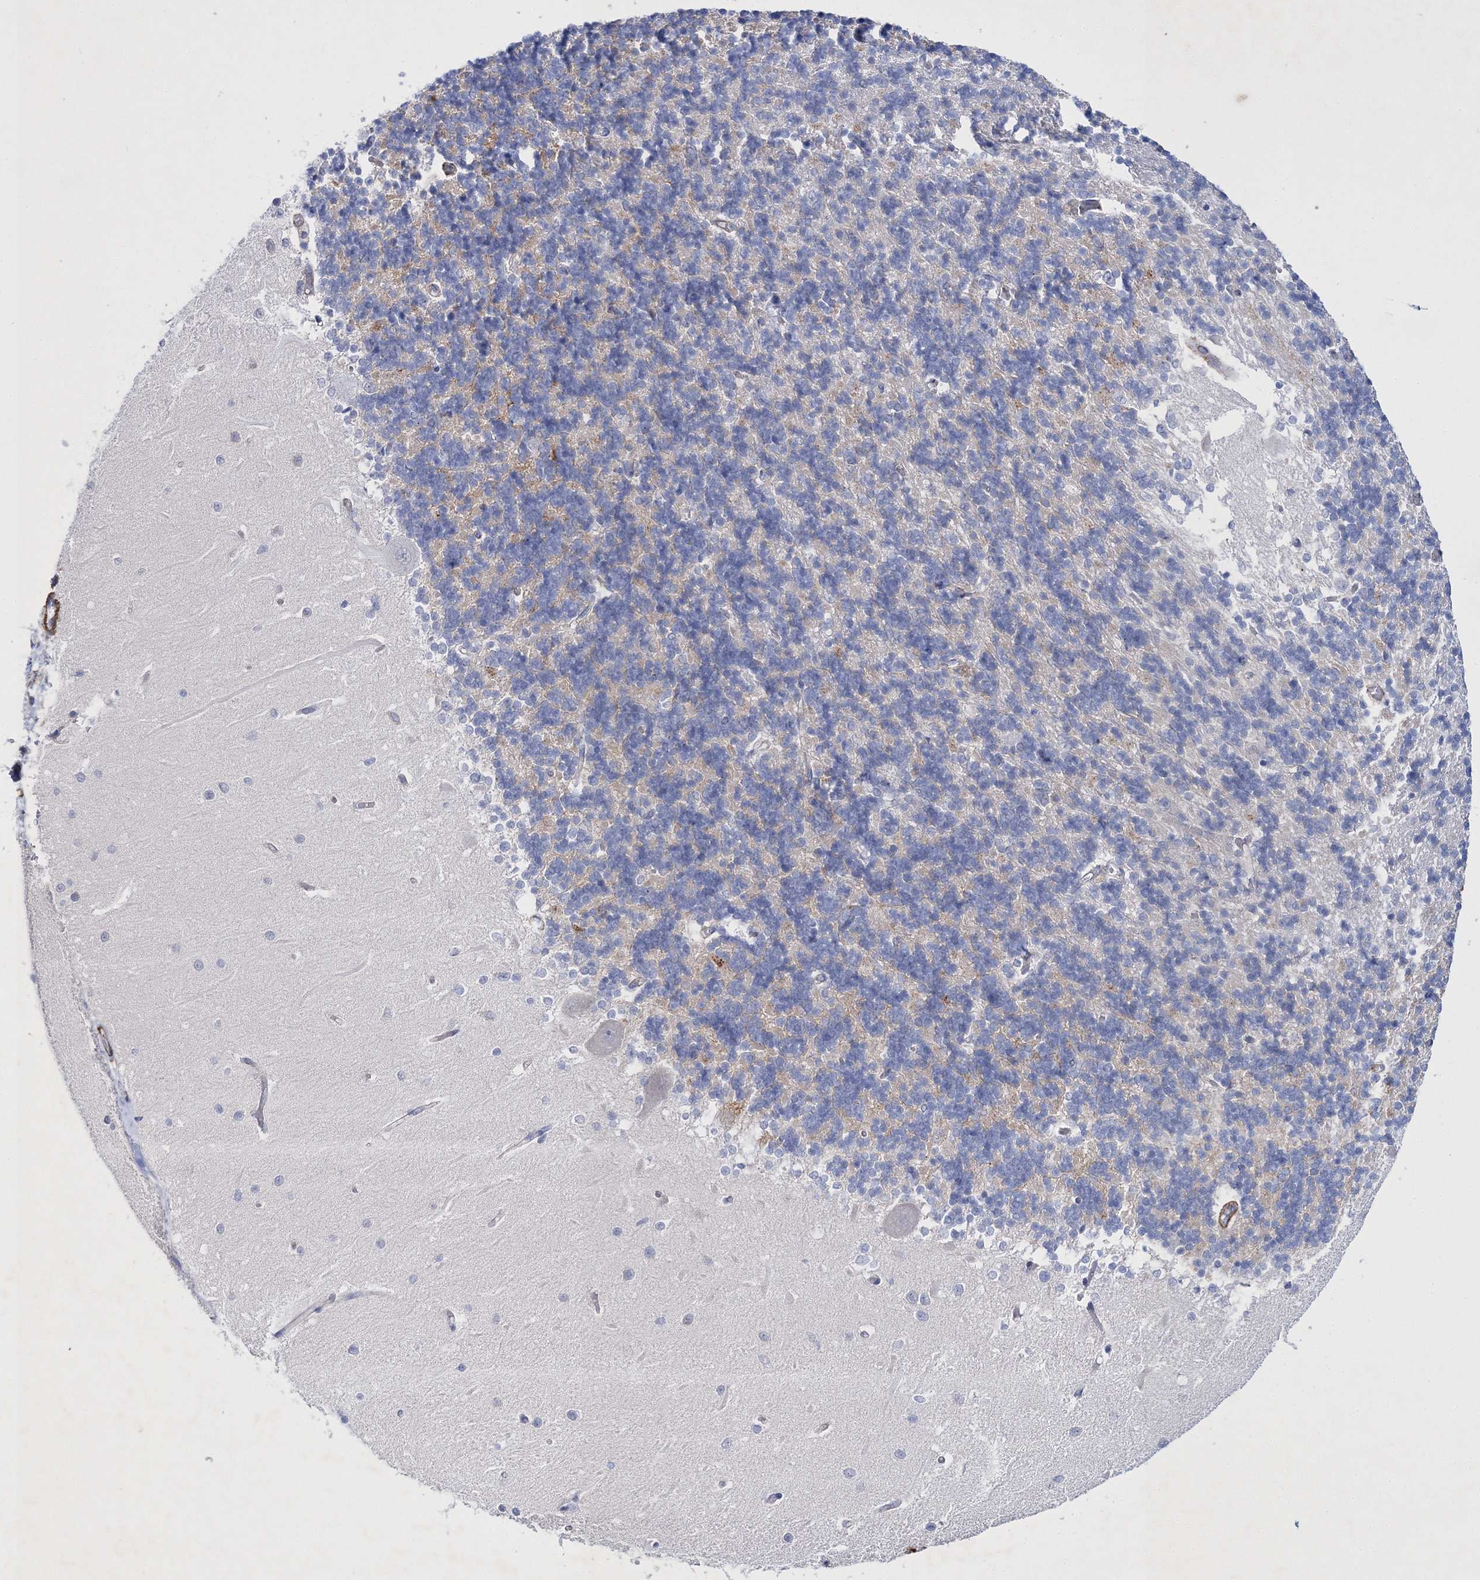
{"staining": {"intensity": "moderate", "quantity": "<25%", "location": "cytoplasmic/membranous"}, "tissue": "cerebellum", "cell_type": "Cells in granular layer", "image_type": "normal", "snomed": [{"axis": "morphology", "description": "Normal tissue, NOS"}, {"axis": "topography", "description": "Cerebellum"}], "caption": "Moderate cytoplasmic/membranous positivity for a protein is present in about <25% of cells in granular layer of unremarkable cerebellum using IHC.", "gene": "RTN2", "patient": {"sex": "male", "age": 37}}